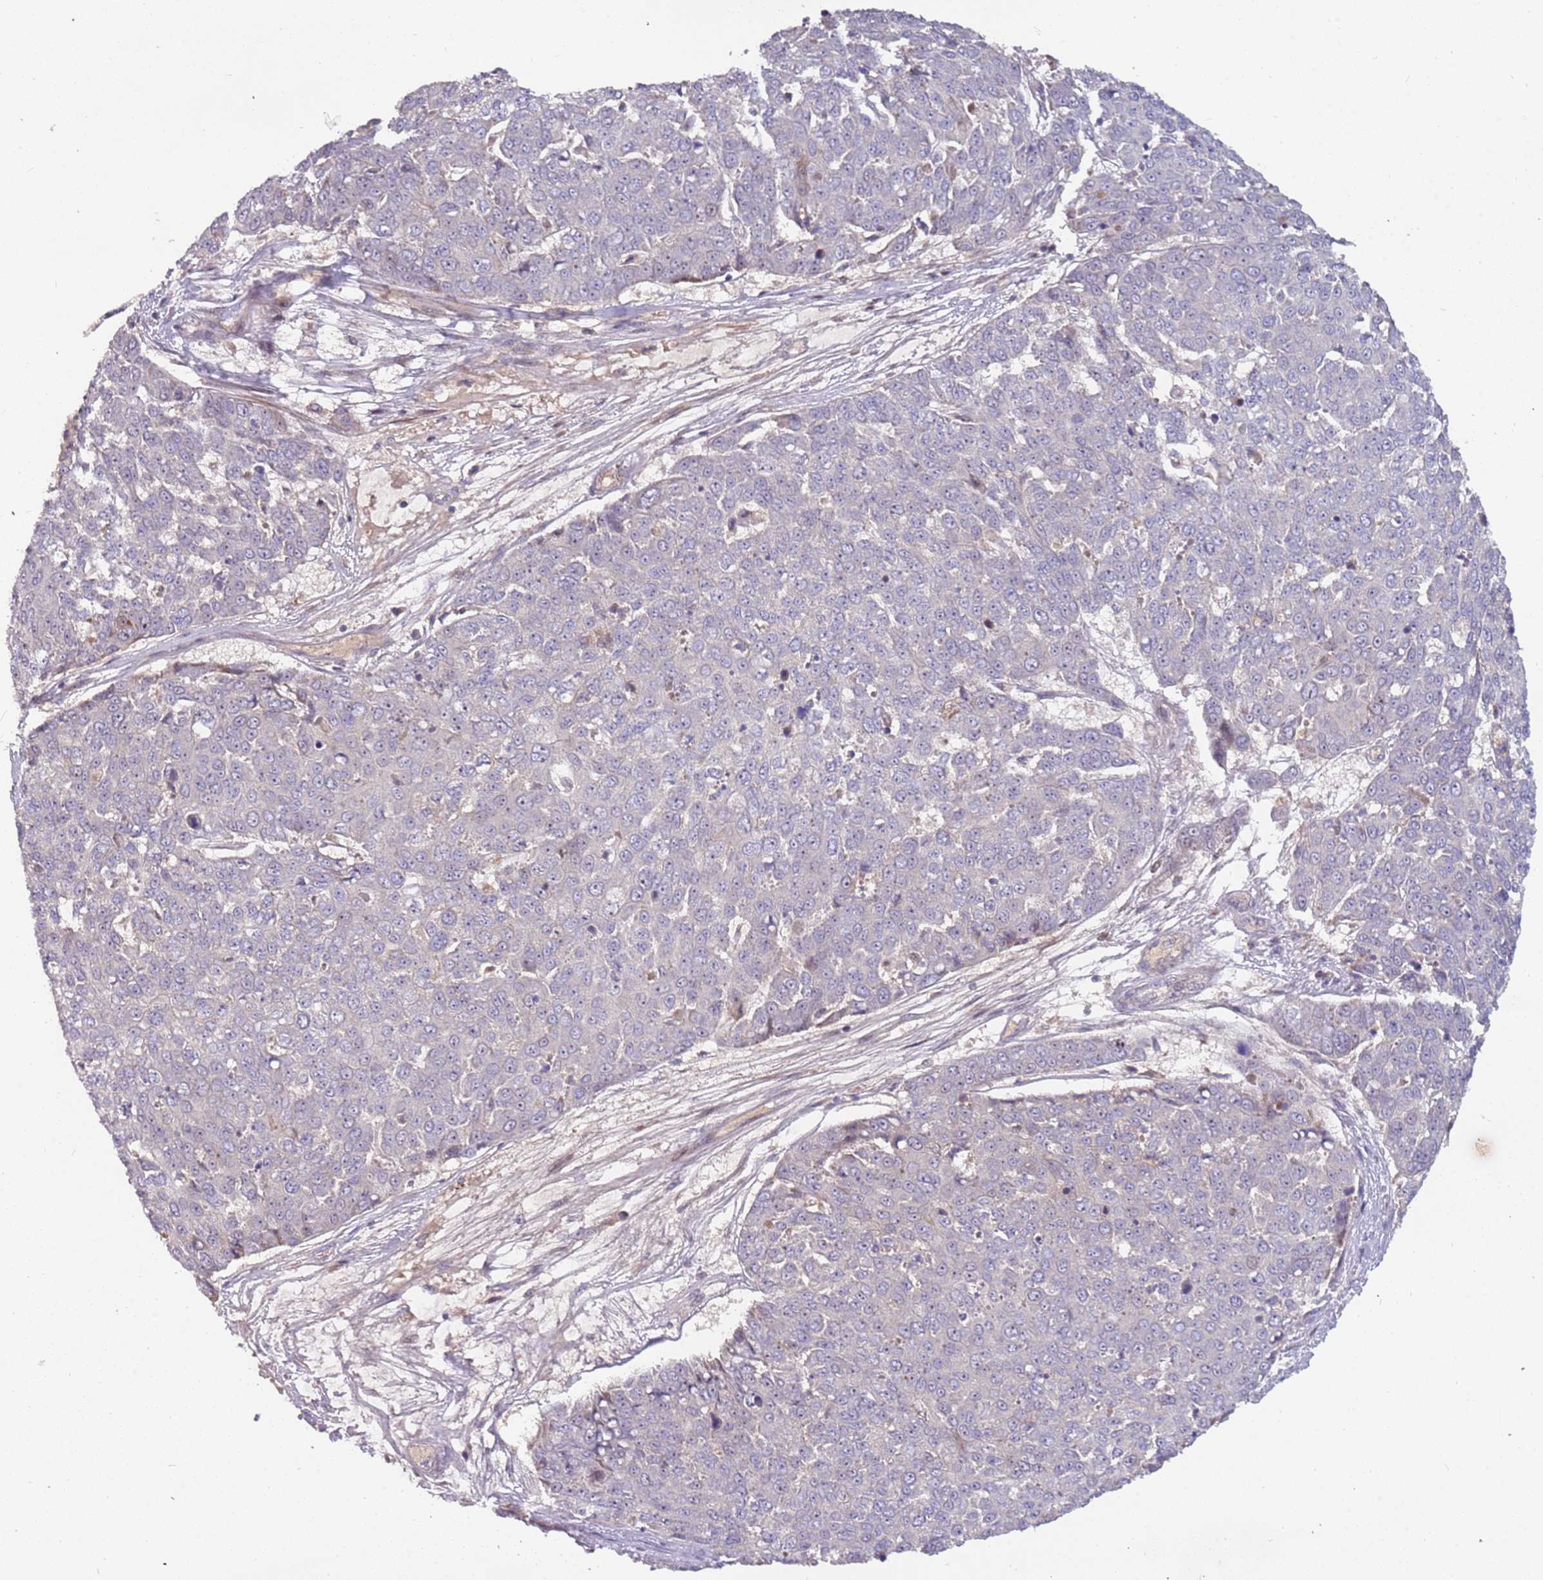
{"staining": {"intensity": "negative", "quantity": "none", "location": "none"}, "tissue": "skin cancer", "cell_type": "Tumor cells", "image_type": "cancer", "snomed": [{"axis": "morphology", "description": "Squamous cell carcinoma, NOS"}, {"axis": "topography", "description": "Skin"}], "caption": "IHC of human skin cancer (squamous cell carcinoma) displays no expression in tumor cells.", "gene": "TRAPPC6B", "patient": {"sex": "male", "age": 71}}